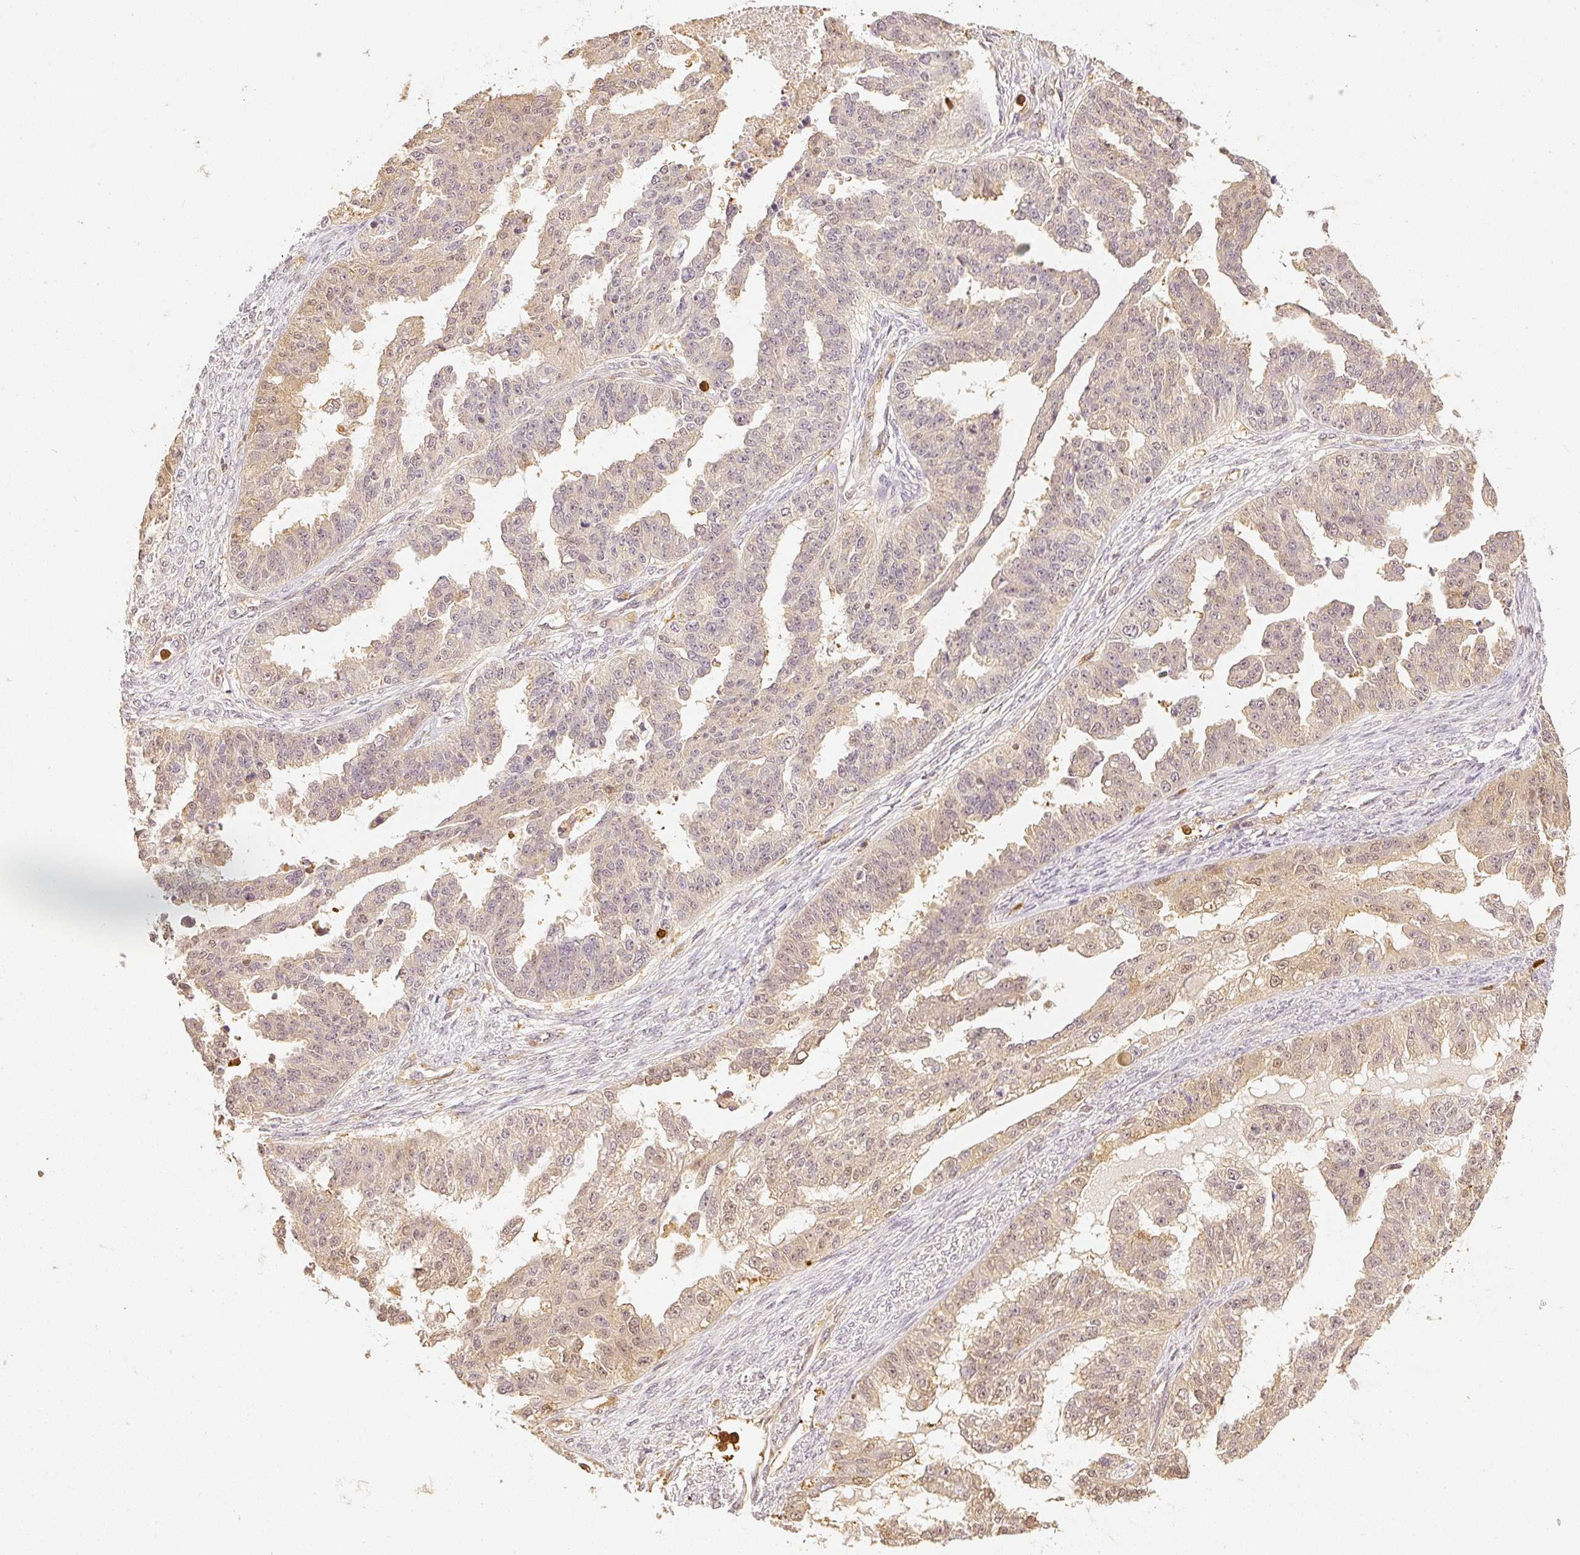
{"staining": {"intensity": "weak", "quantity": "25%-75%", "location": "cytoplasmic/membranous,nuclear"}, "tissue": "ovarian cancer", "cell_type": "Tumor cells", "image_type": "cancer", "snomed": [{"axis": "morphology", "description": "Cystadenocarcinoma, serous, NOS"}, {"axis": "topography", "description": "Ovary"}], "caption": "A brown stain shows weak cytoplasmic/membranous and nuclear staining of a protein in human ovarian cancer (serous cystadenocarcinoma) tumor cells.", "gene": "PFN1", "patient": {"sex": "female", "age": 58}}